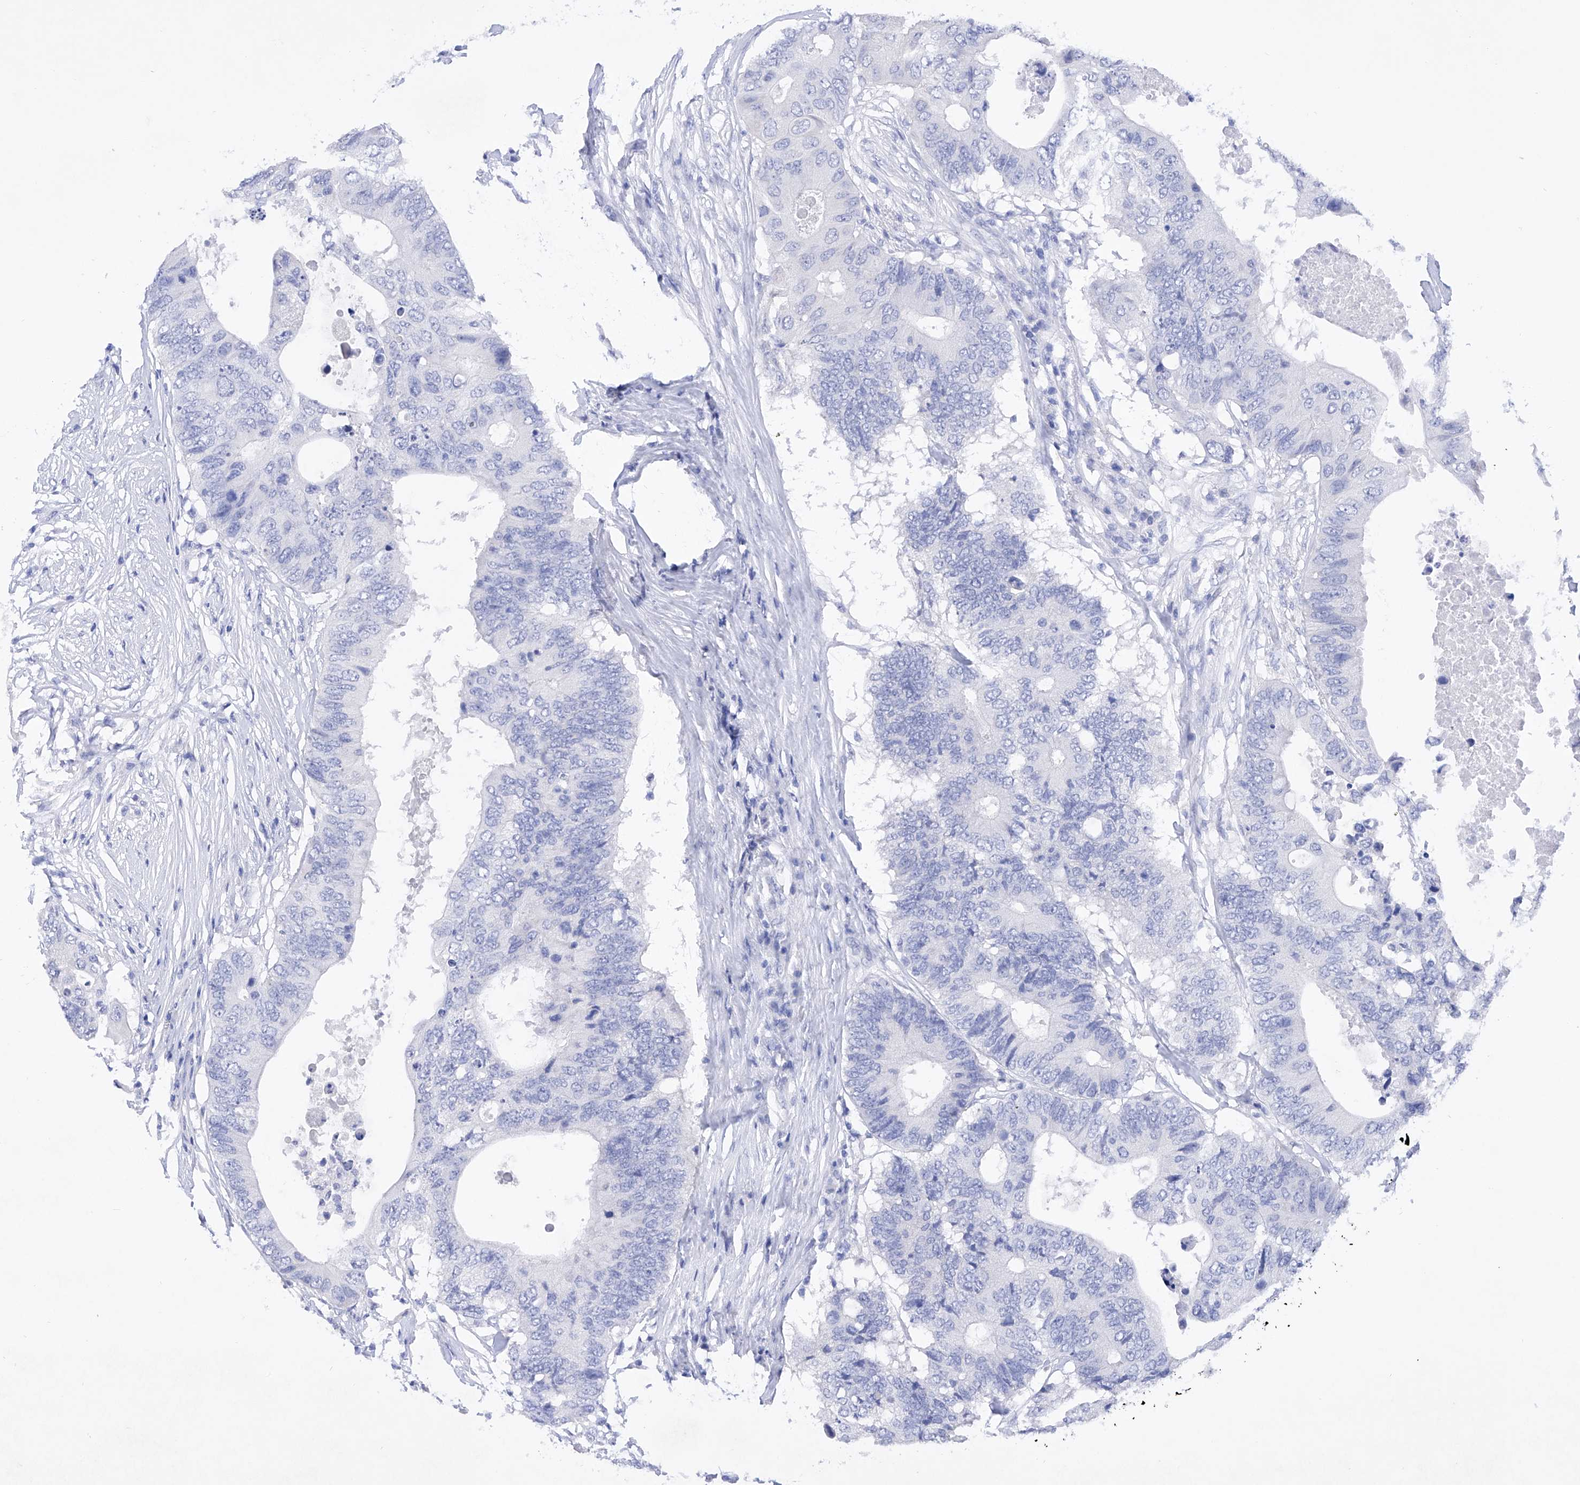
{"staining": {"intensity": "negative", "quantity": "none", "location": "none"}, "tissue": "colorectal cancer", "cell_type": "Tumor cells", "image_type": "cancer", "snomed": [{"axis": "morphology", "description": "Adenocarcinoma, NOS"}, {"axis": "topography", "description": "Colon"}], "caption": "Immunohistochemical staining of human colorectal adenocarcinoma exhibits no significant positivity in tumor cells.", "gene": "BARX2", "patient": {"sex": "male", "age": 71}}